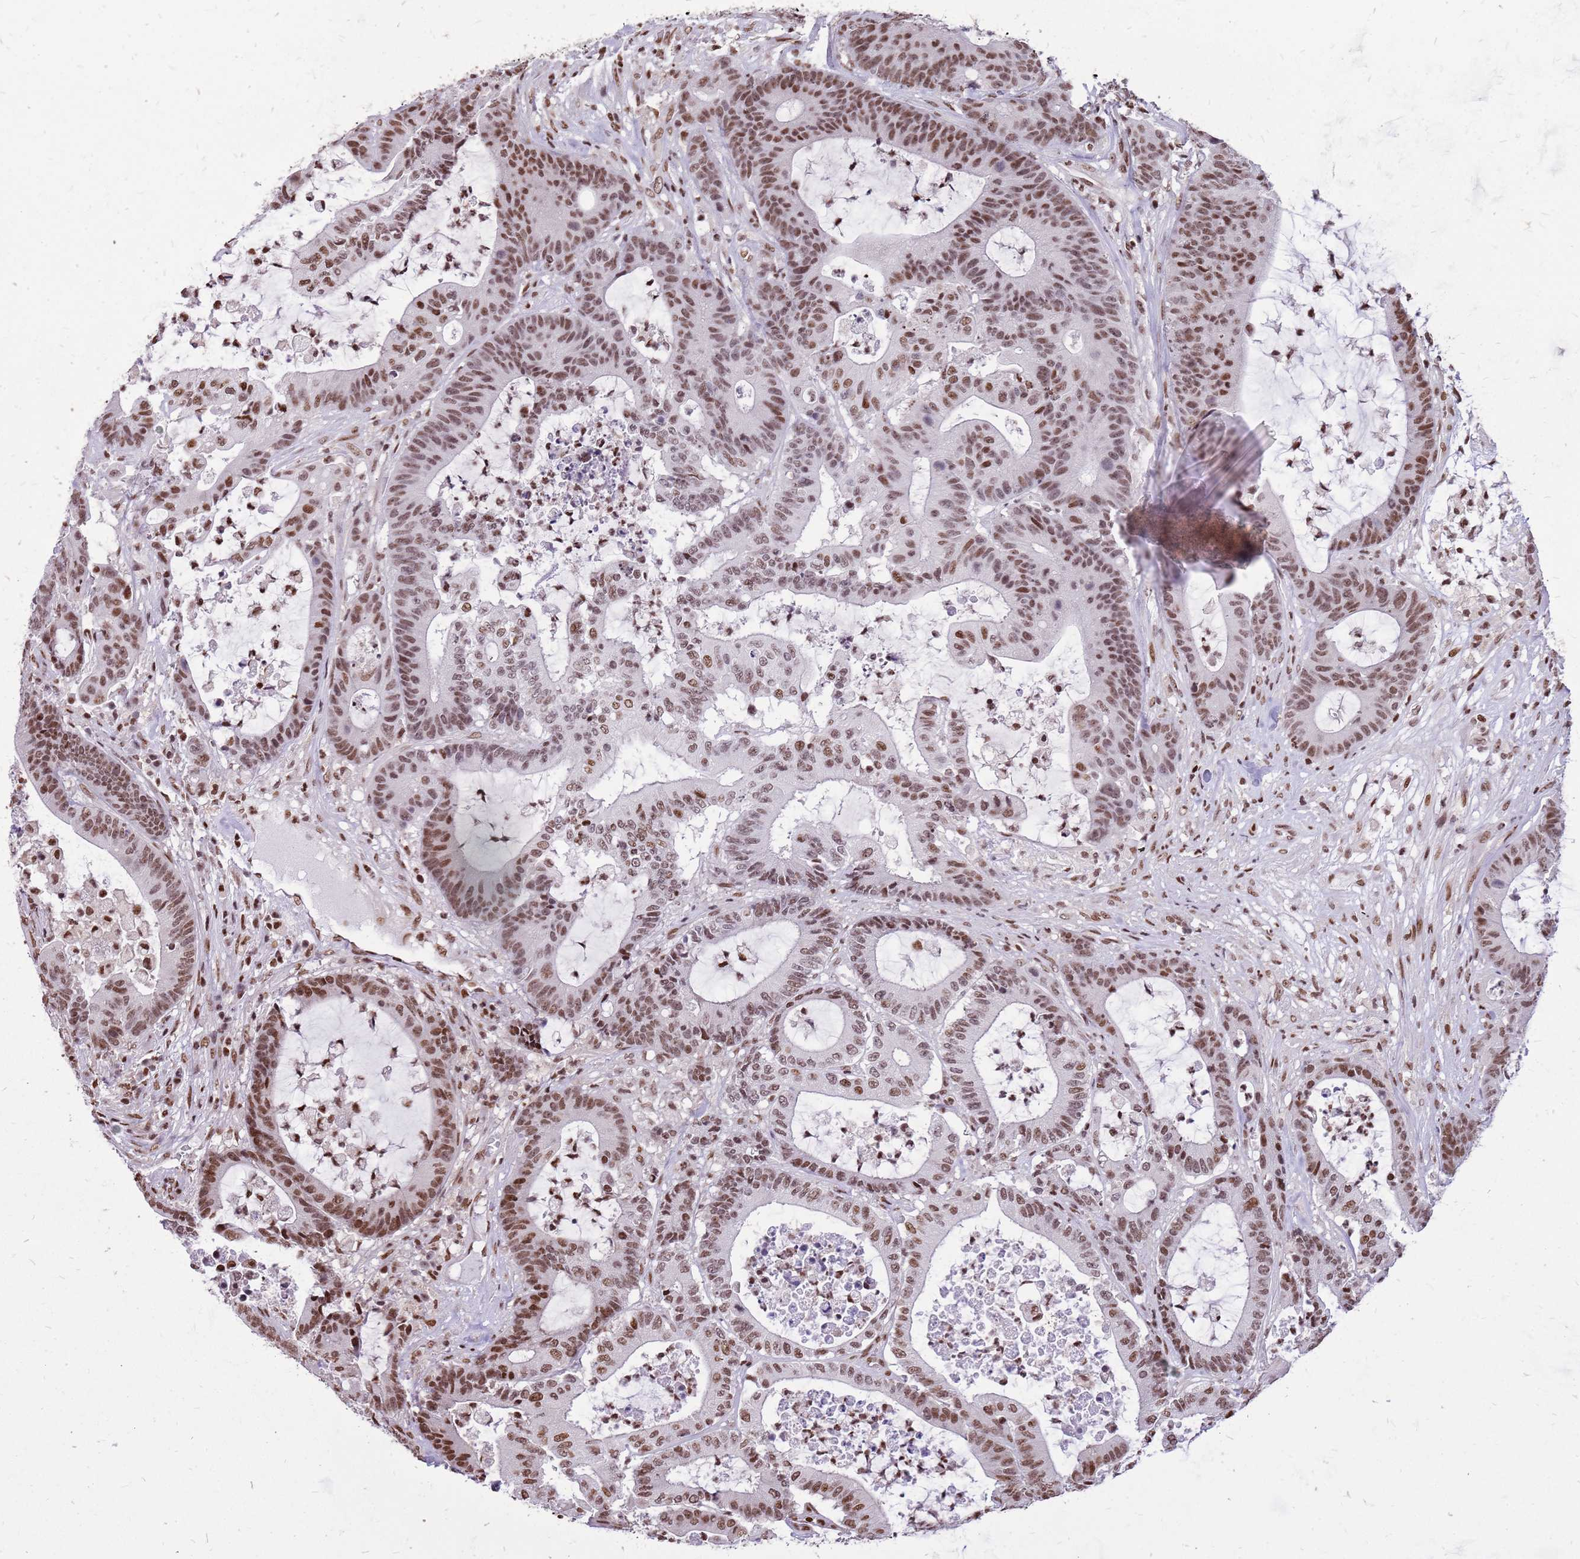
{"staining": {"intensity": "moderate", "quantity": ">75%", "location": "nuclear"}, "tissue": "colorectal cancer", "cell_type": "Tumor cells", "image_type": "cancer", "snomed": [{"axis": "morphology", "description": "Adenocarcinoma, NOS"}, {"axis": "topography", "description": "Colon"}], "caption": "The histopathology image demonstrates immunohistochemical staining of adenocarcinoma (colorectal). There is moderate nuclear staining is seen in about >75% of tumor cells.", "gene": "WASHC4", "patient": {"sex": "female", "age": 84}}